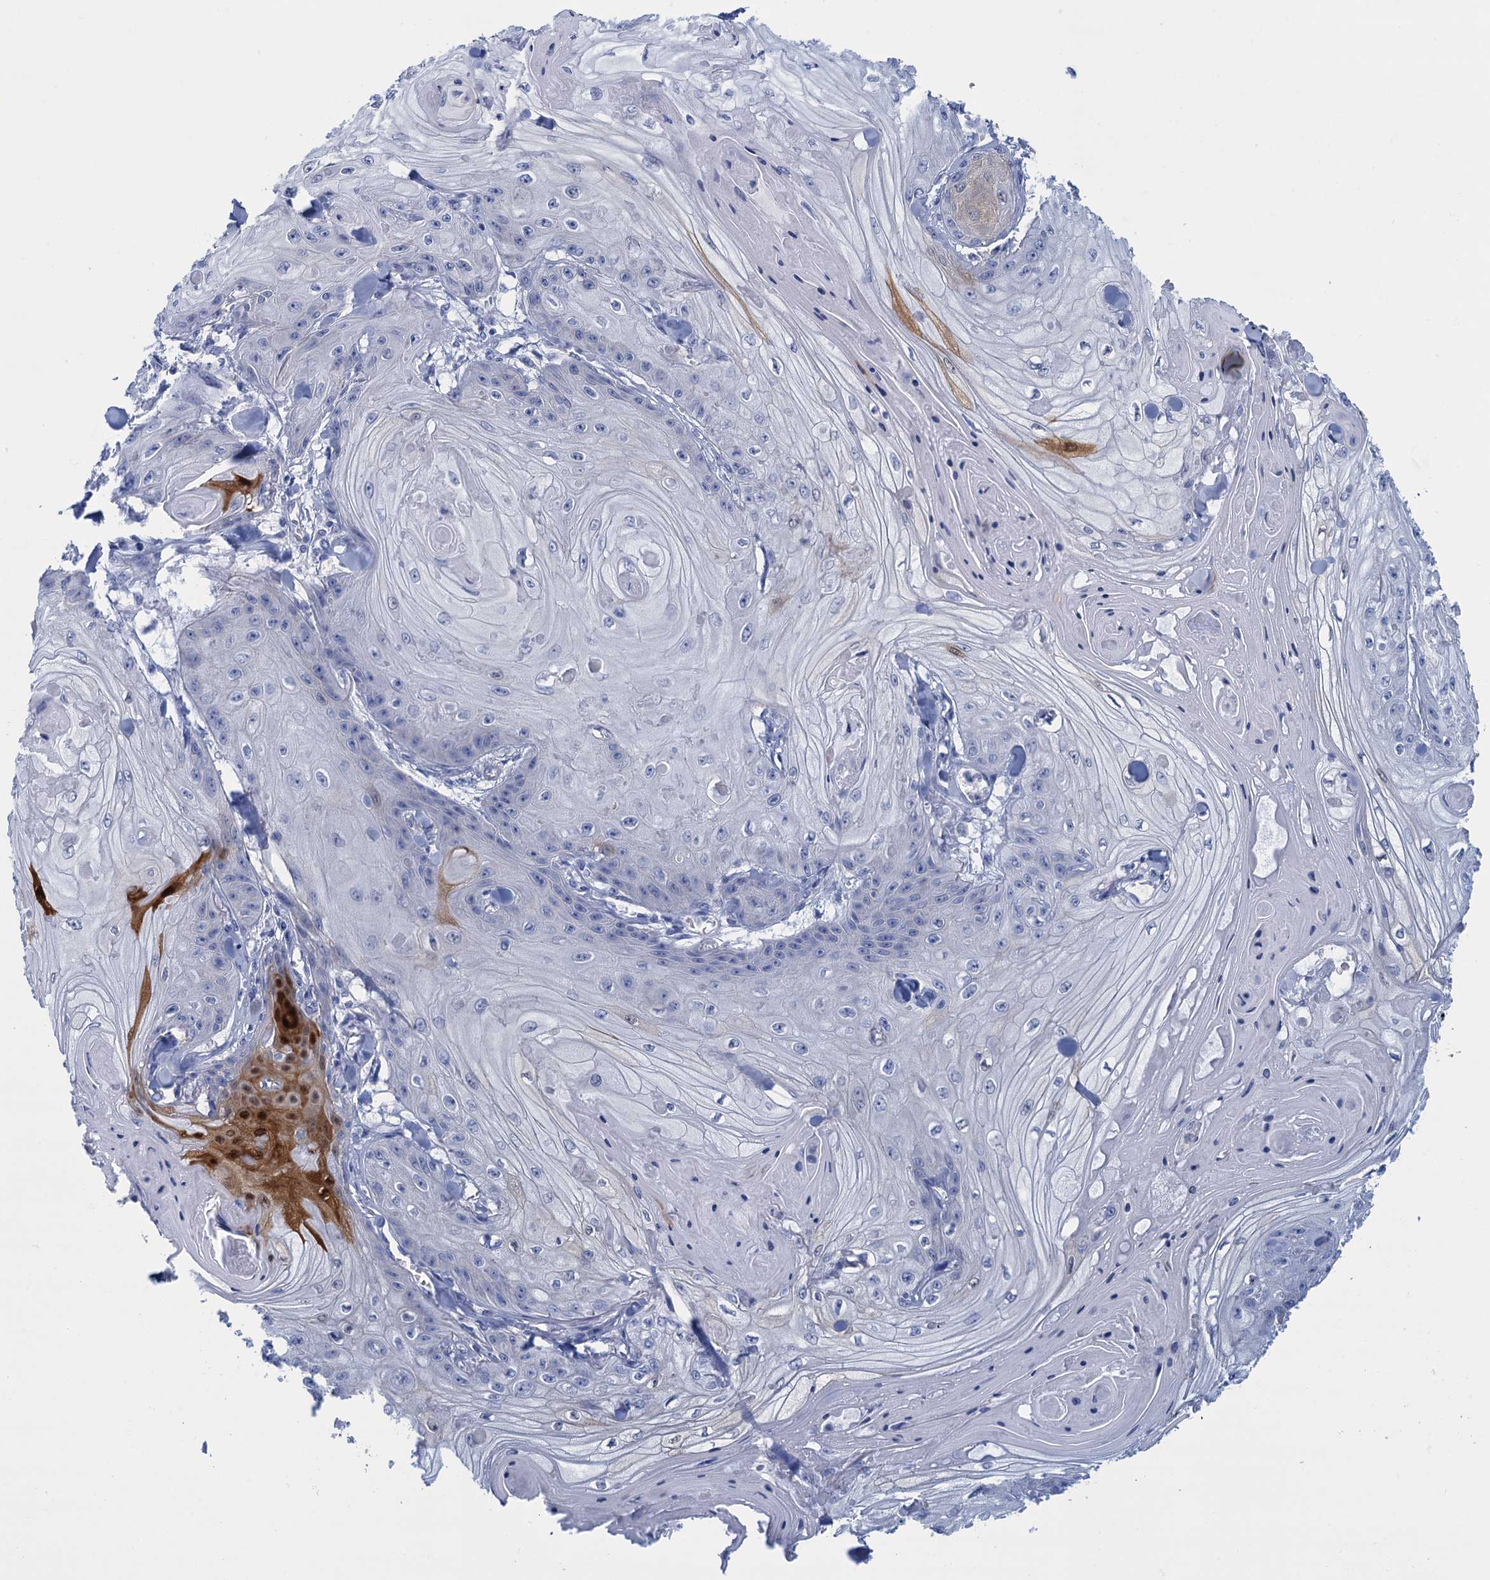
{"staining": {"intensity": "negative", "quantity": "none", "location": "none"}, "tissue": "skin cancer", "cell_type": "Tumor cells", "image_type": "cancer", "snomed": [{"axis": "morphology", "description": "Squamous cell carcinoma, NOS"}, {"axis": "topography", "description": "Skin"}], "caption": "Immunohistochemistry histopathology image of neoplastic tissue: skin squamous cell carcinoma stained with DAB (3,3'-diaminobenzidine) reveals no significant protein expression in tumor cells.", "gene": "CALML5", "patient": {"sex": "male", "age": 74}}